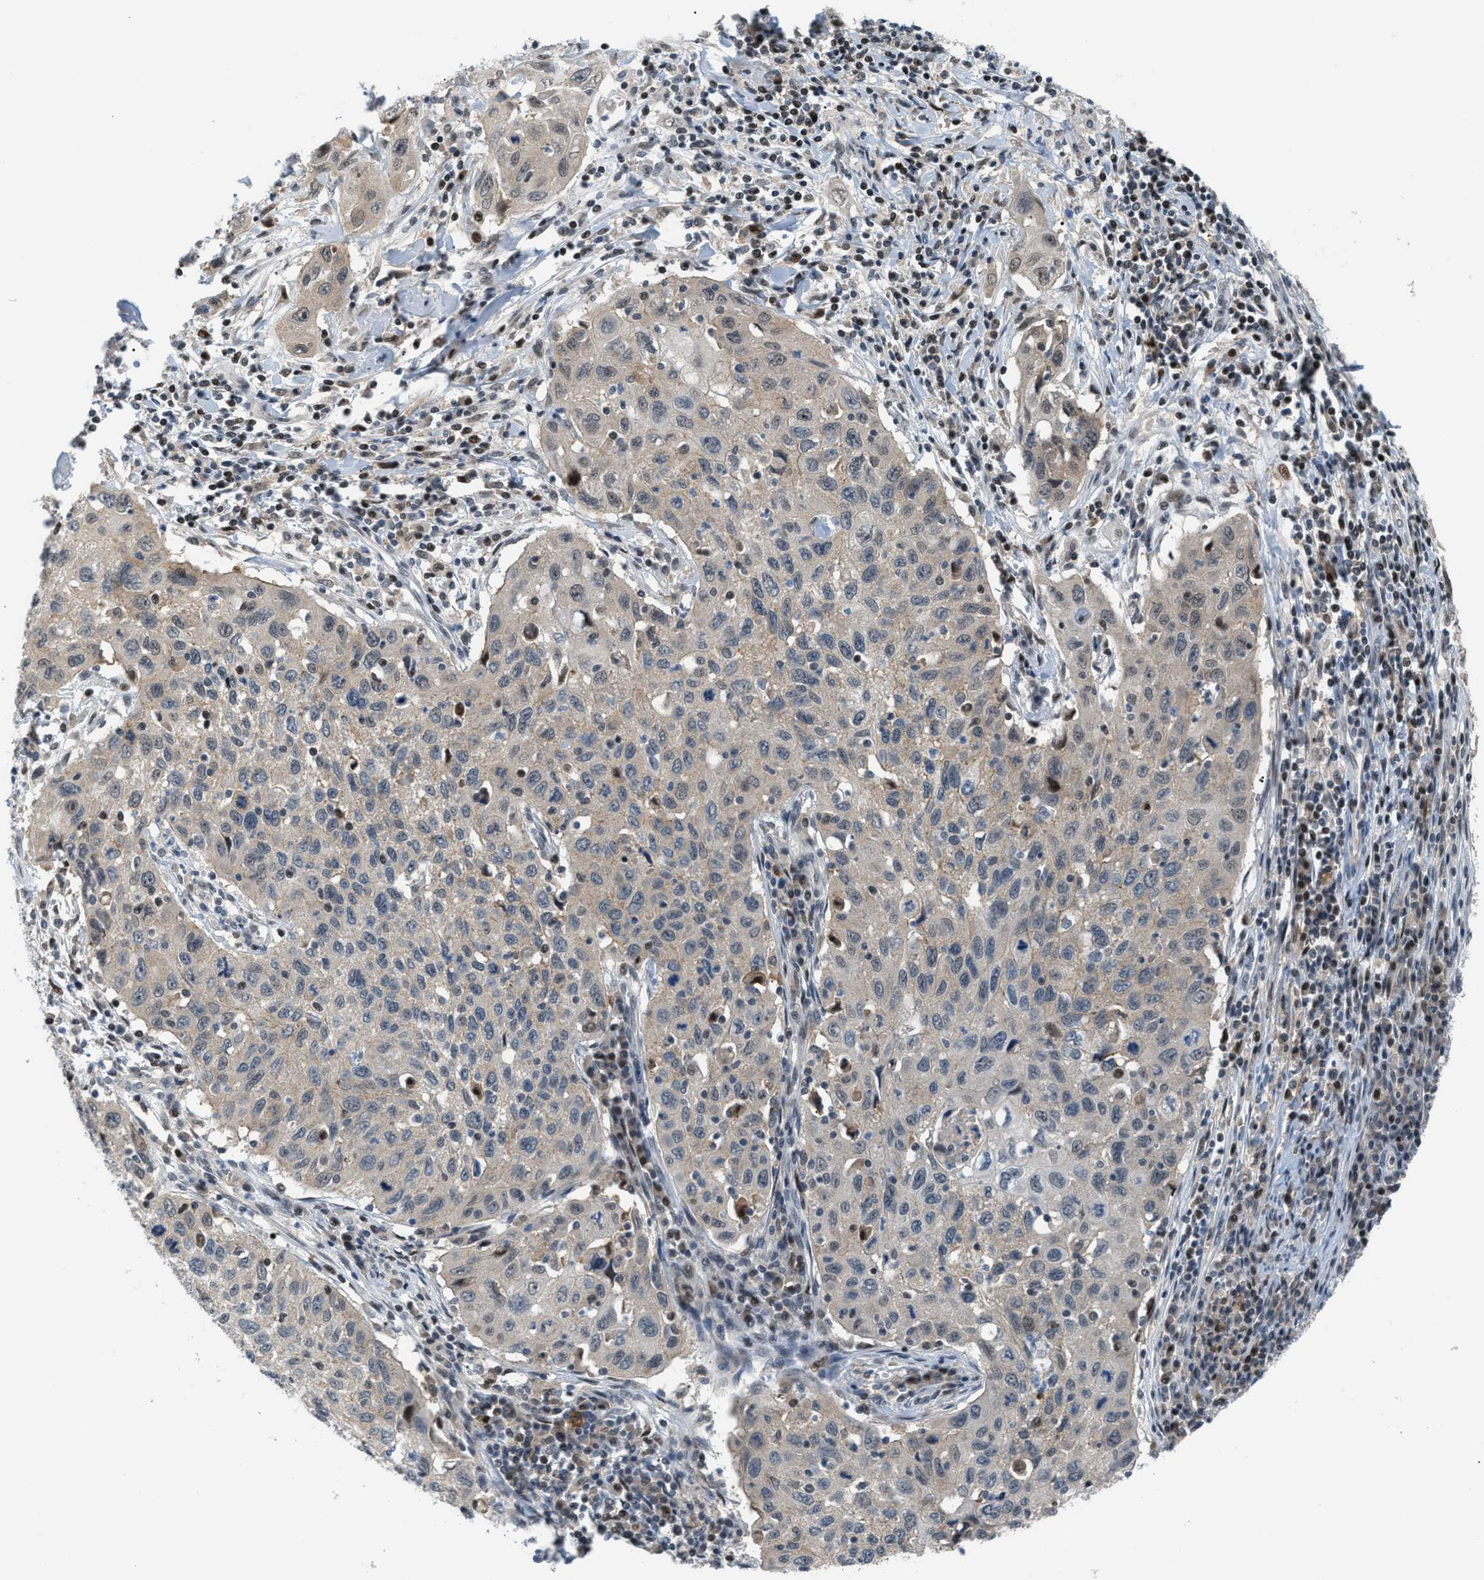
{"staining": {"intensity": "negative", "quantity": "none", "location": "none"}, "tissue": "cervical cancer", "cell_type": "Tumor cells", "image_type": "cancer", "snomed": [{"axis": "morphology", "description": "Squamous cell carcinoma, NOS"}, {"axis": "topography", "description": "Cervix"}], "caption": "This is a photomicrograph of immunohistochemistry (IHC) staining of cervical cancer (squamous cell carcinoma), which shows no staining in tumor cells.", "gene": "RFFL", "patient": {"sex": "female", "age": 53}}